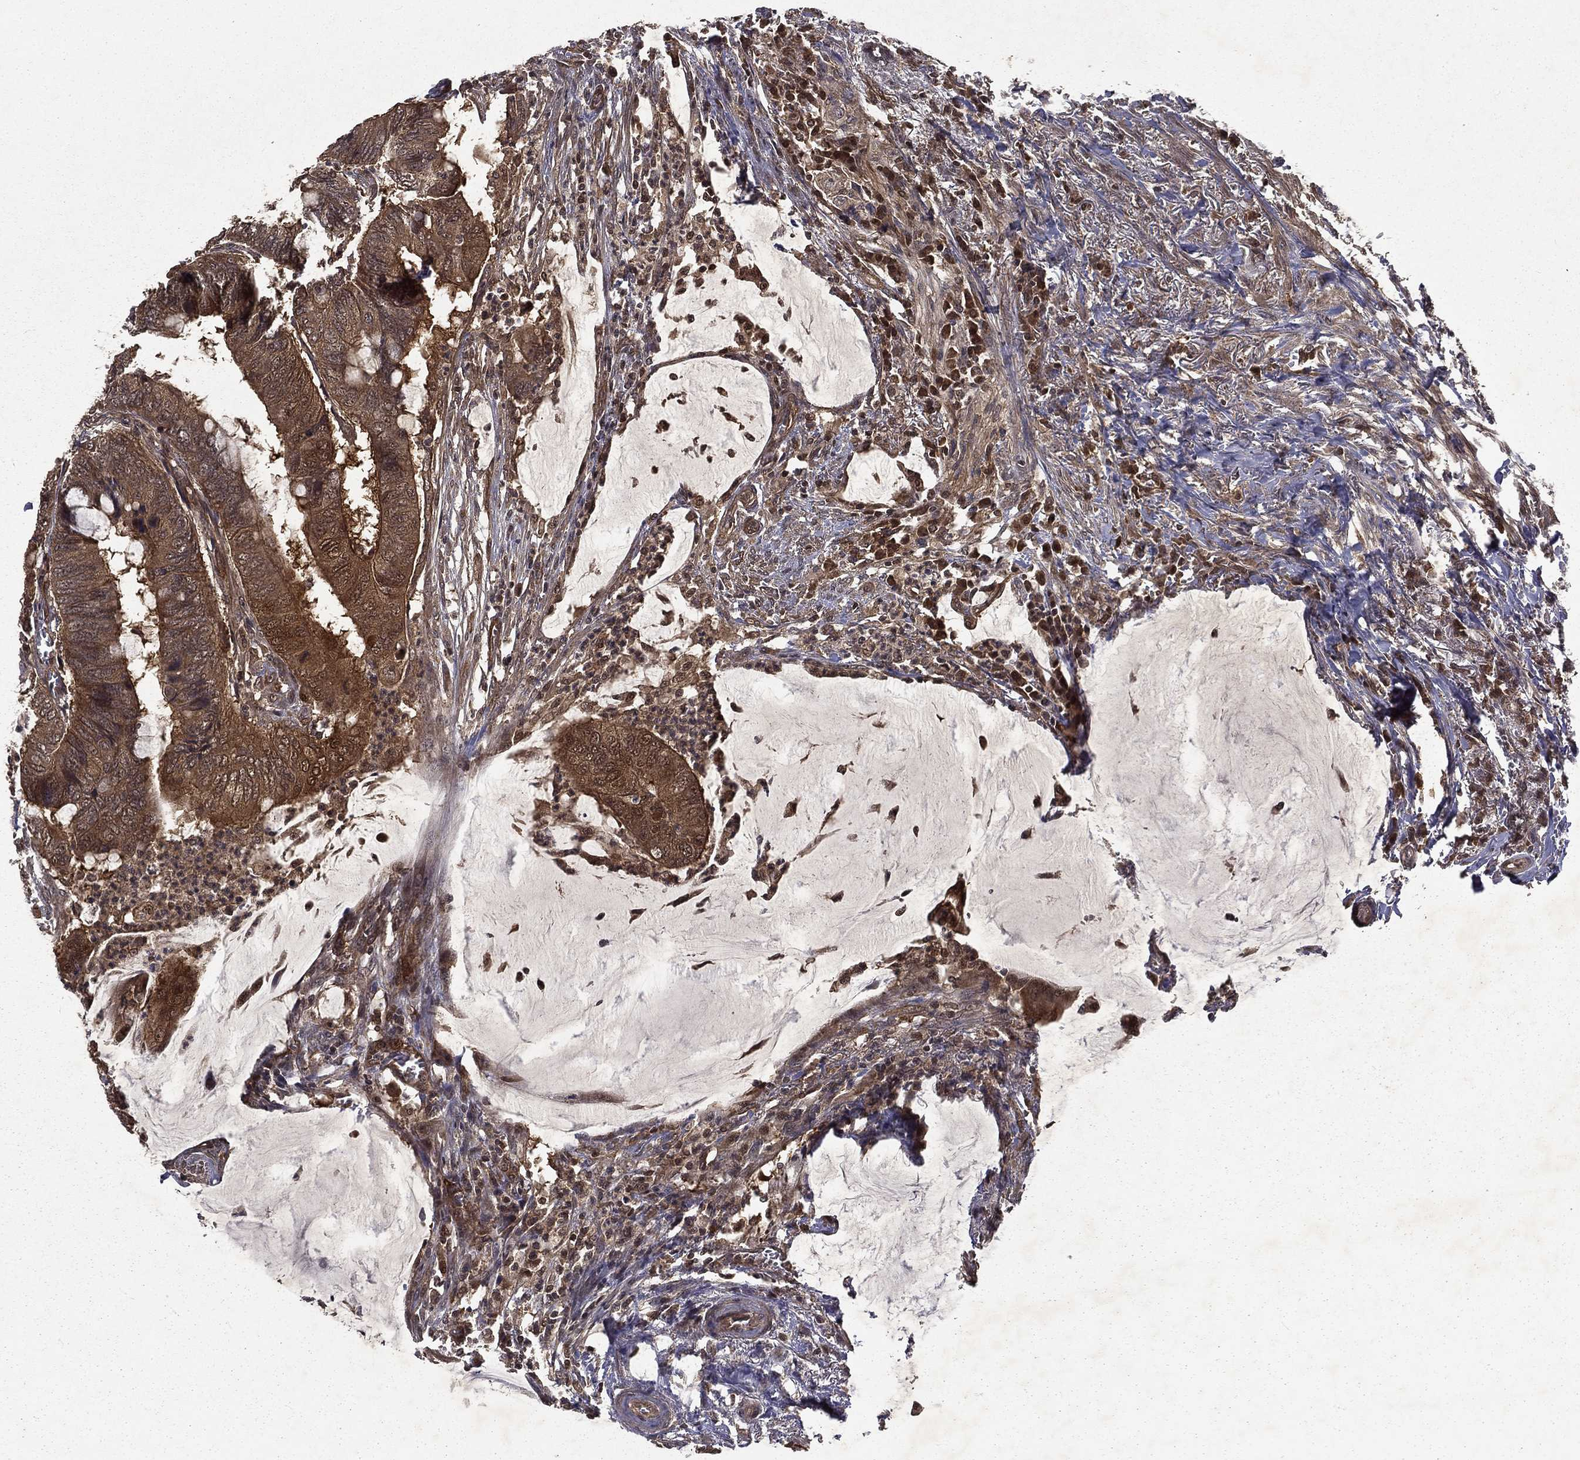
{"staining": {"intensity": "moderate", "quantity": ">75%", "location": "cytoplasmic/membranous"}, "tissue": "colorectal cancer", "cell_type": "Tumor cells", "image_type": "cancer", "snomed": [{"axis": "morphology", "description": "Normal tissue, NOS"}, {"axis": "morphology", "description": "Adenocarcinoma, NOS"}, {"axis": "topography", "description": "Rectum"}, {"axis": "topography", "description": "Peripheral nerve tissue"}], "caption": "Protein positivity by immunohistochemistry shows moderate cytoplasmic/membranous expression in approximately >75% of tumor cells in adenocarcinoma (colorectal). (Brightfield microscopy of DAB IHC at high magnification).", "gene": "FGD1", "patient": {"sex": "male", "age": 92}}